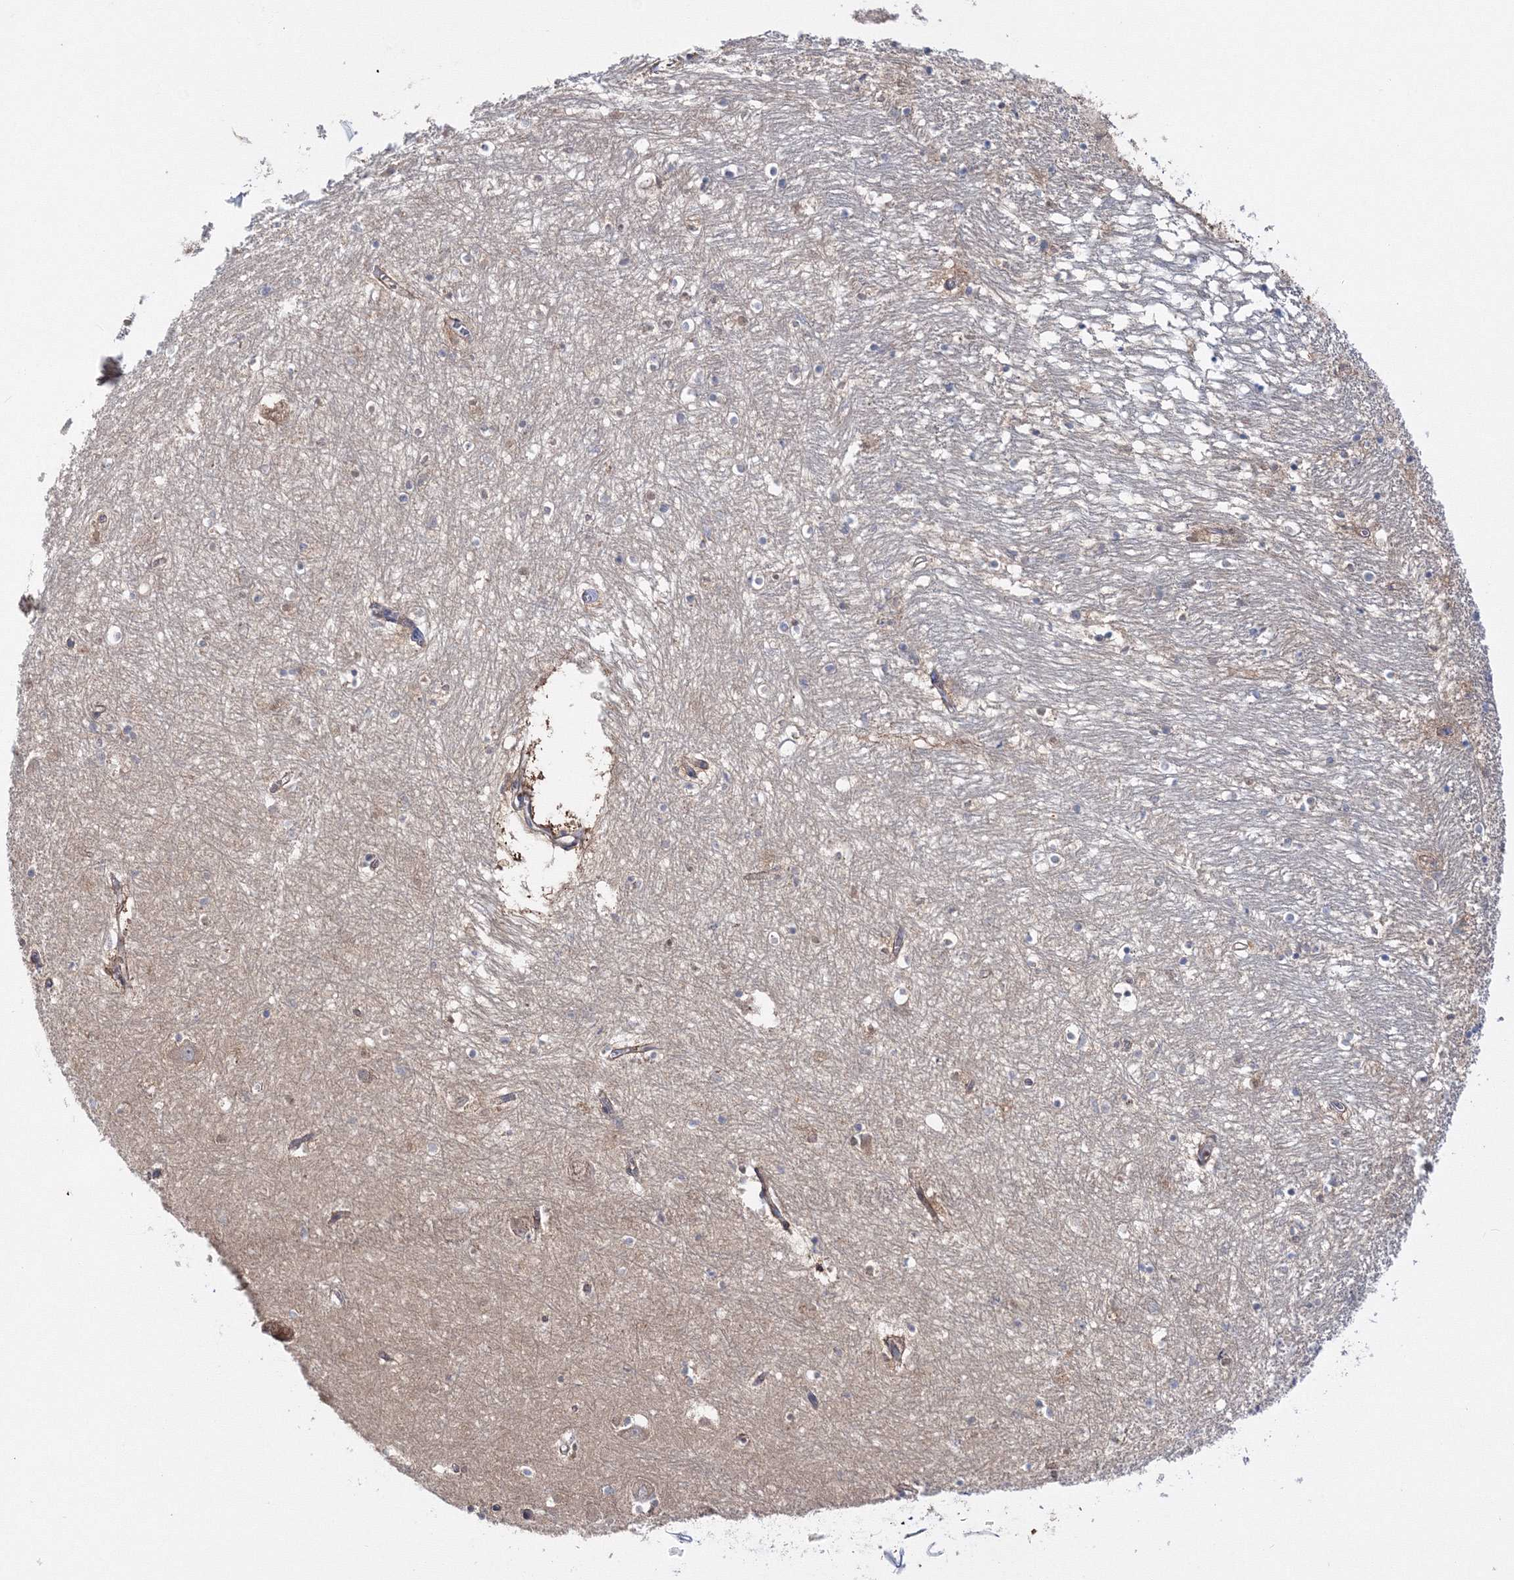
{"staining": {"intensity": "weak", "quantity": "<25%", "location": "cytoplasmic/membranous"}, "tissue": "hippocampus", "cell_type": "Glial cells", "image_type": "normal", "snomed": [{"axis": "morphology", "description": "Normal tissue, NOS"}, {"axis": "topography", "description": "Hippocampus"}], "caption": "Immunohistochemical staining of benign human hippocampus demonstrates no significant expression in glial cells.", "gene": "IPMK", "patient": {"sex": "male", "age": 70}}